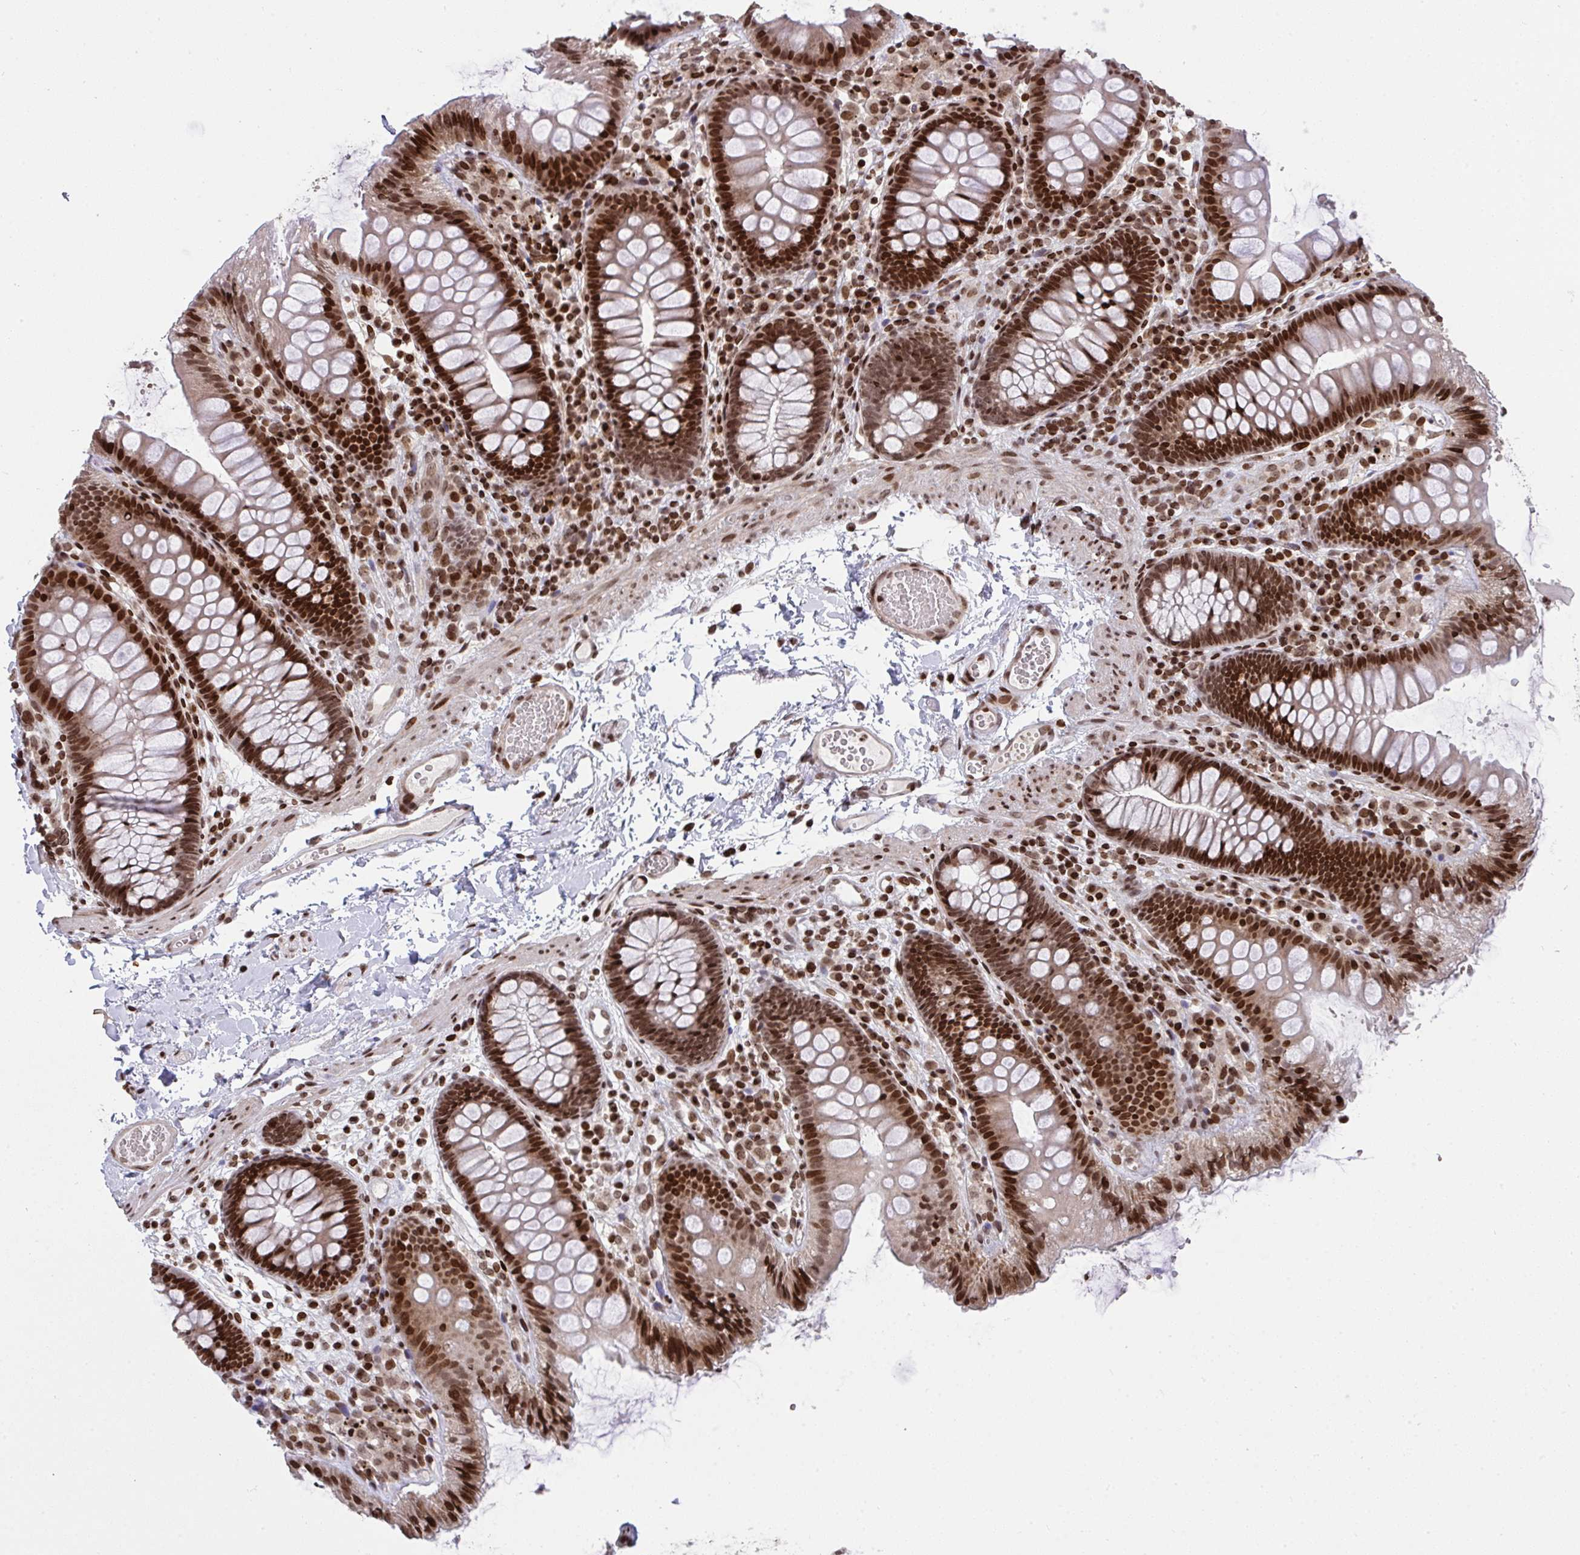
{"staining": {"intensity": "strong", "quantity": ">75%", "location": "nuclear"}, "tissue": "colon", "cell_type": "Endothelial cells", "image_type": "normal", "snomed": [{"axis": "morphology", "description": "Normal tissue, NOS"}, {"axis": "topography", "description": "Colon"}], "caption": "Strong nuclear protein positivity is seen in about >75% of endothelial cells in colon. The staining was performed using DAB, with brown indicating positive protein expression. Nuclei are stained blue with hematoxylin.", "gene": "NIP7", "patient": {"sex": "male", "age": 84}}